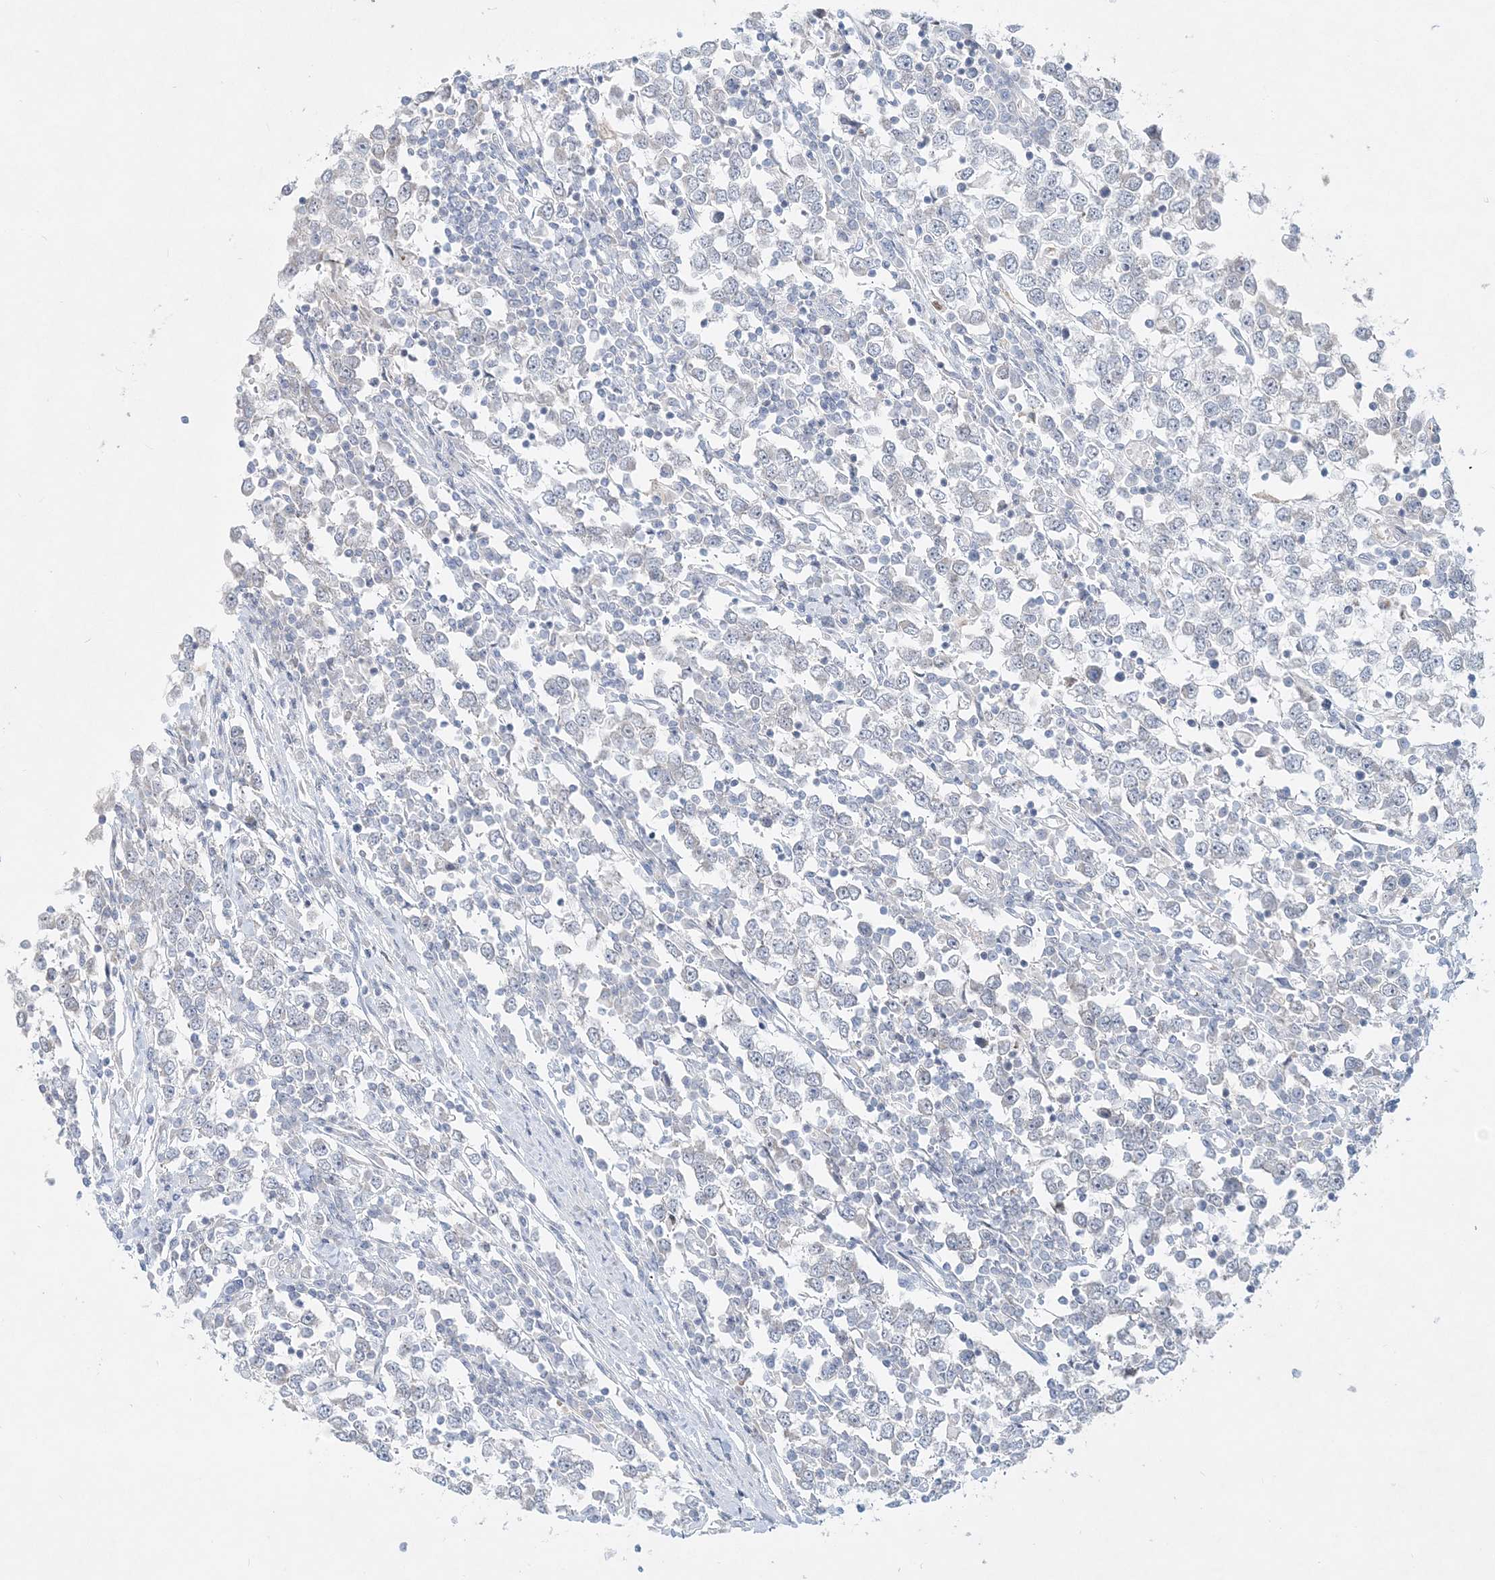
{"staining": {"intensity": "negative", "quantity": "none", "location": "none"}, "tissue": "testis cancer", "cell_type": "Tumor cells", "image_type": "cancer", "snomed": [{"axis": "morphology", "description": "Seminoma, NOS"}, {"axis": "topography", "description": "Testis"}], "caption": "The histopathology image demonstrates no significant expression in tumor cells of seminoma (testis).", "gene": "DNAH5", "patient": {"sex": "male", "age": 65}}